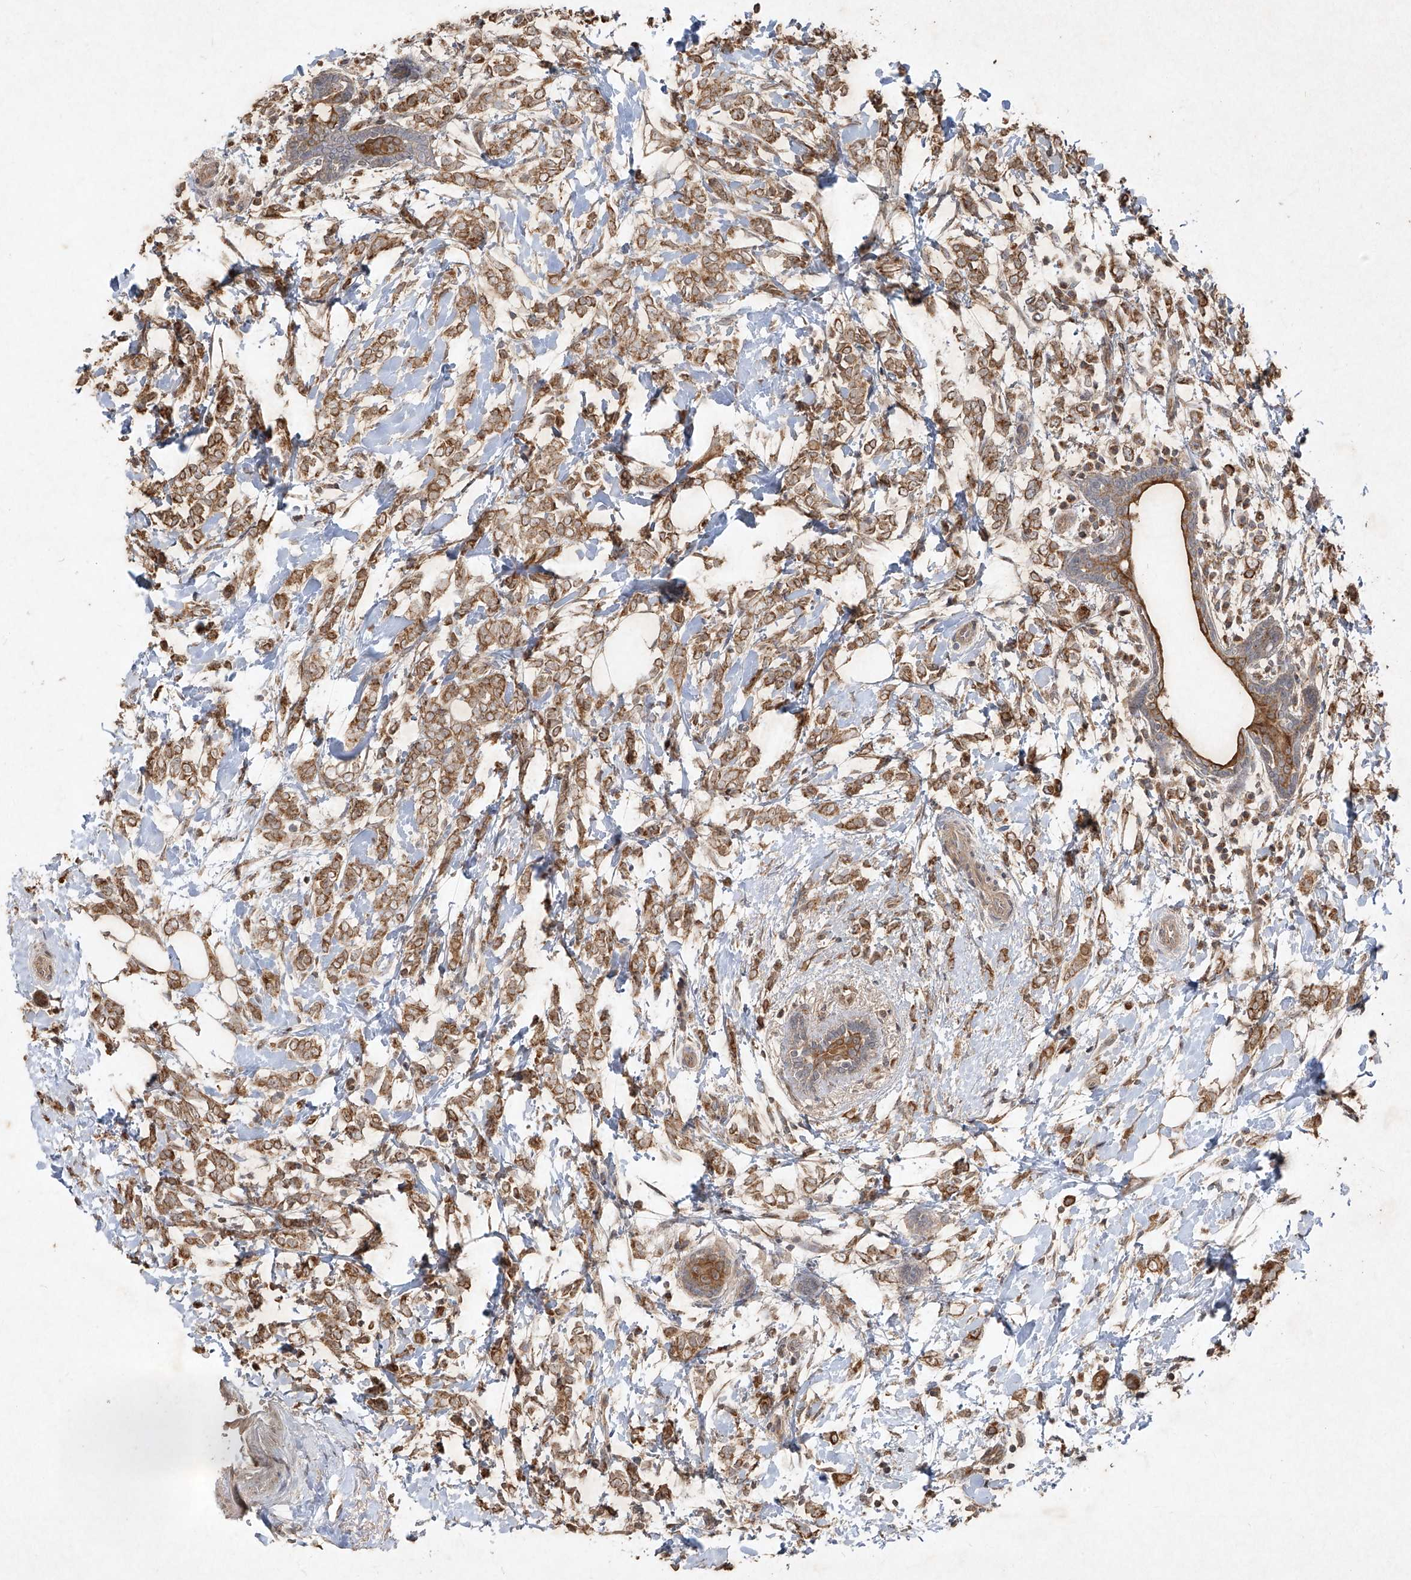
{"staining": {"intensity": "moderate", "quantity": ">75%", "location": "cytoplasmic/membranous"}, "tissue": "breast cancer", "cell_type": "Tumor cells", "image_type": "cancer", "snomed": [{"axis": "morphology", "description": "Normal tissue, NOS"}, {"axis": "morphology", "description": "Lobular carcinoma"}, {"axis": "topography", "description": "Breast"}], "caption": "Breast cancer (lobular carcinoma) stained with immunohistochemistry exhibits moderate cytoplasmic/membranous positivity in about >75% of tumor cells.", "gene": "ABCD3", "patient": {"sex": "female", "age": 47}}